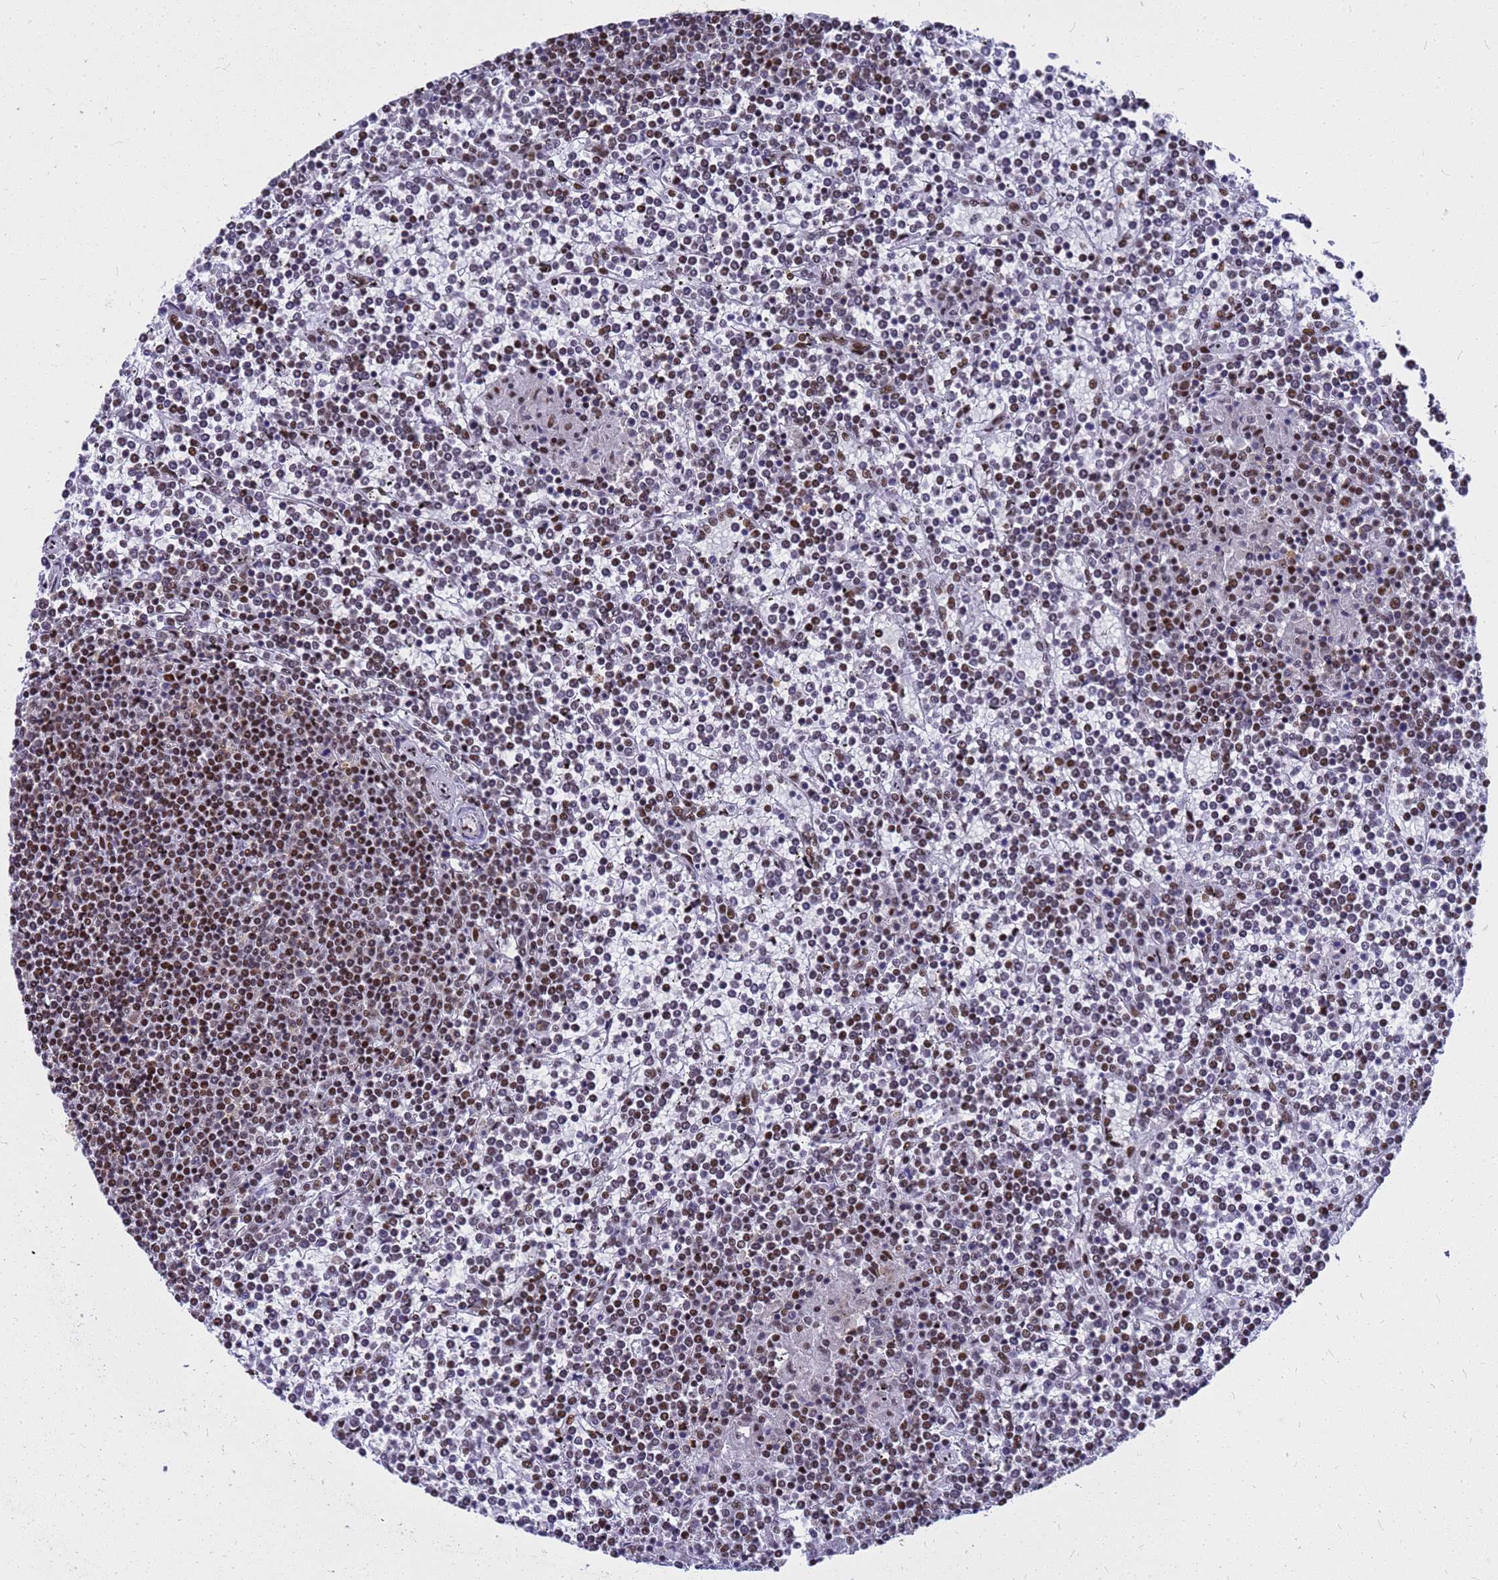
{"staining": {"intensity": "moderate", "quantity": "25%-75%", "location": "nuclear"}, "tissue": "lymphoma", "cell_type": "Tumor cells", "image_type": "cancer", "snomed": [{"axis": "morphology", "description": "Malignant lymphoma, non-Hodgkin's type, Low grade"}, {"axis": "topography", "description": "Spleen"}], "caption": "Protein analysis of lymphoma tissue shows moderate nuclear staining in about 25%-75% of tumor cells.", "gene": "SART3", "patient": {"sex": "female", "age": 19}}